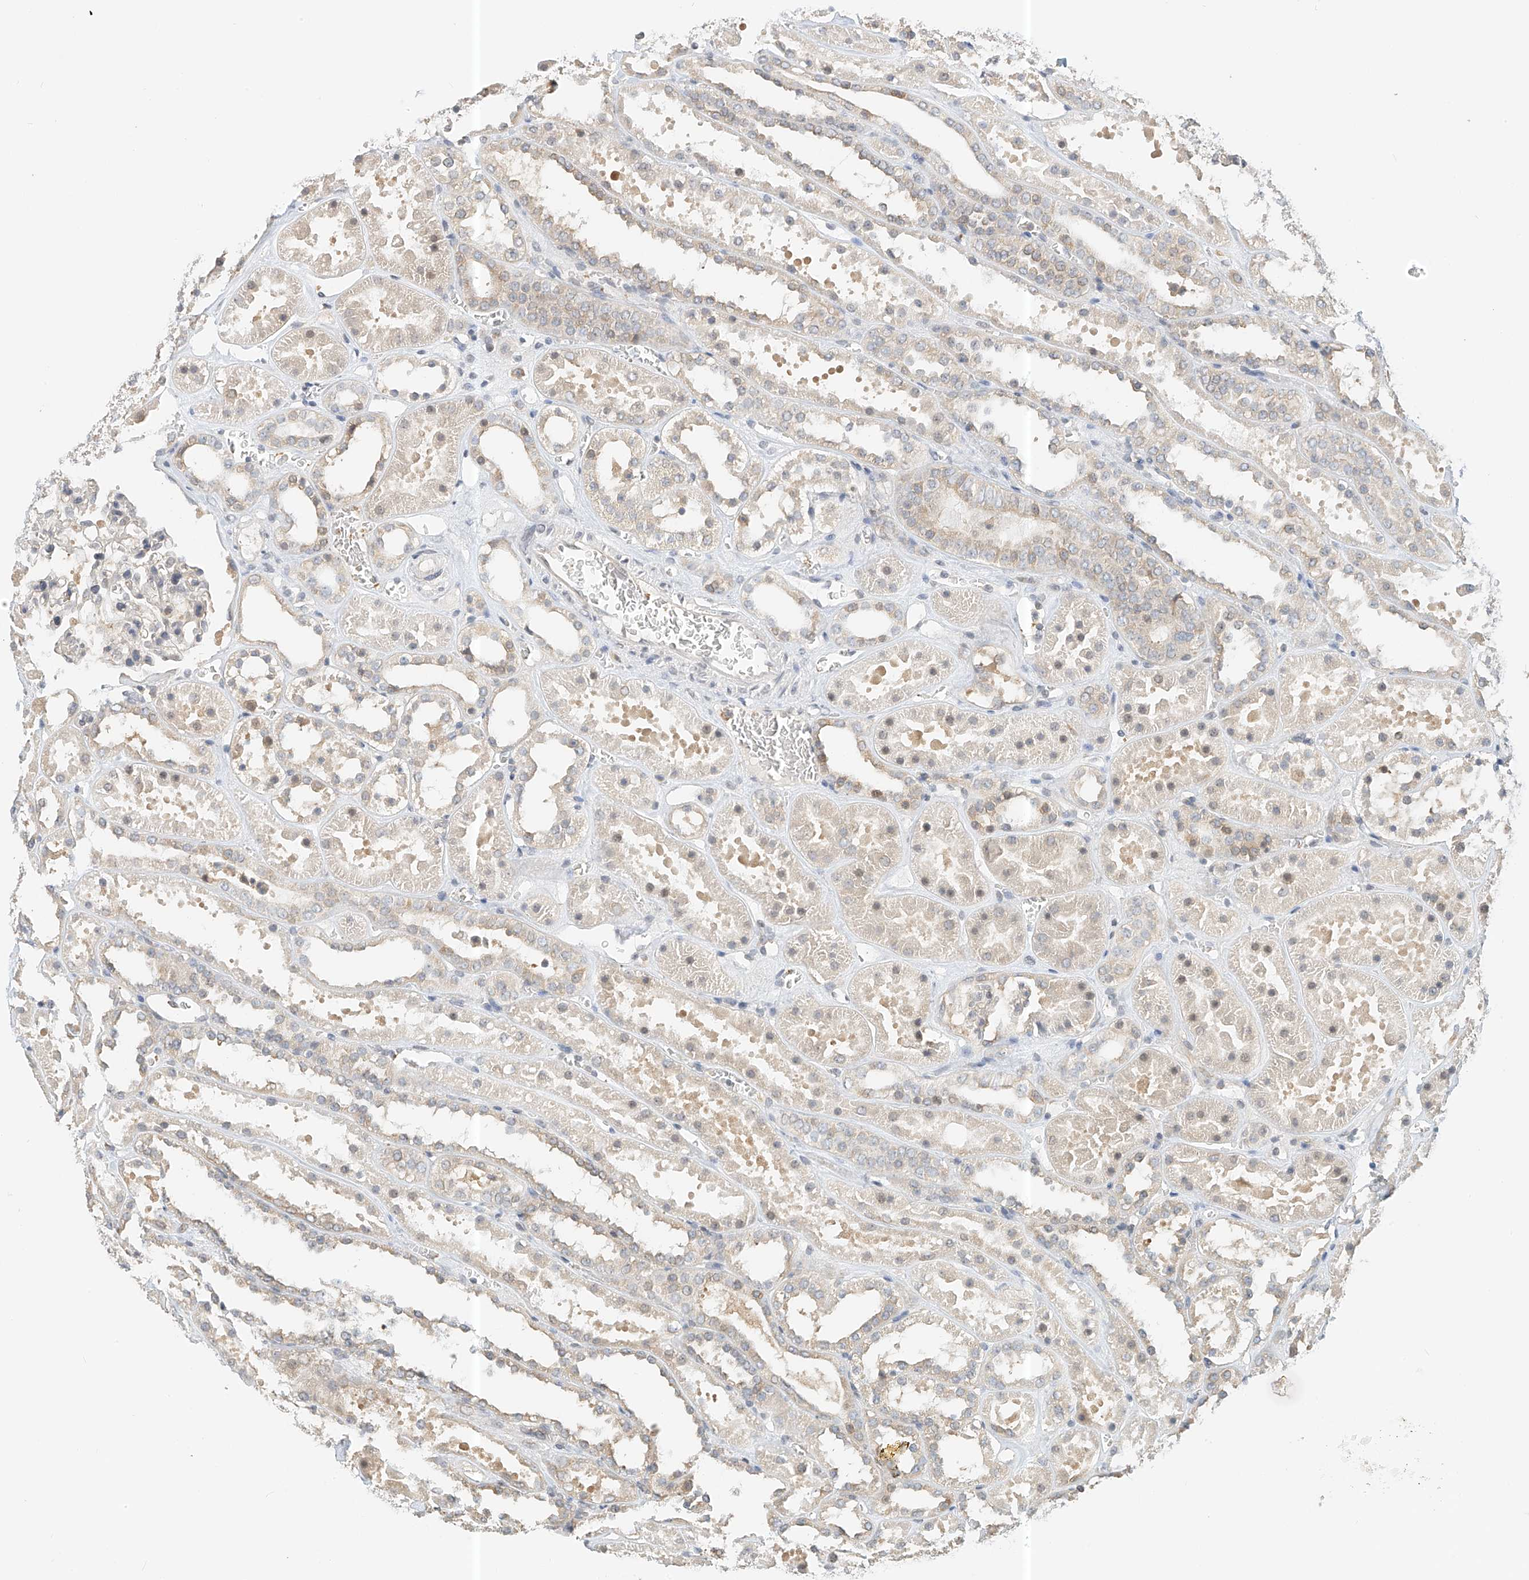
{"staining": {"intensity": "negative", "quantity": "none", "location": "none"}, "tissue": "kidney", "cell_type": "Cells in glomeruli", "image_type": "normal", "snomed": [{"axis": "morphology", "description": "Normal tissue, NOS"}, {"axis": "topography", "description": "Kidney"}], "caption": "Immunohistochemistry histopathology image of normal kidney: human kidney stained with DAB displays no significant protein positivity in cells in glomeruli. Nuclei are stained in blue.", "gene": "PPA2", "patient": {"sex": "female", "age": 41}}